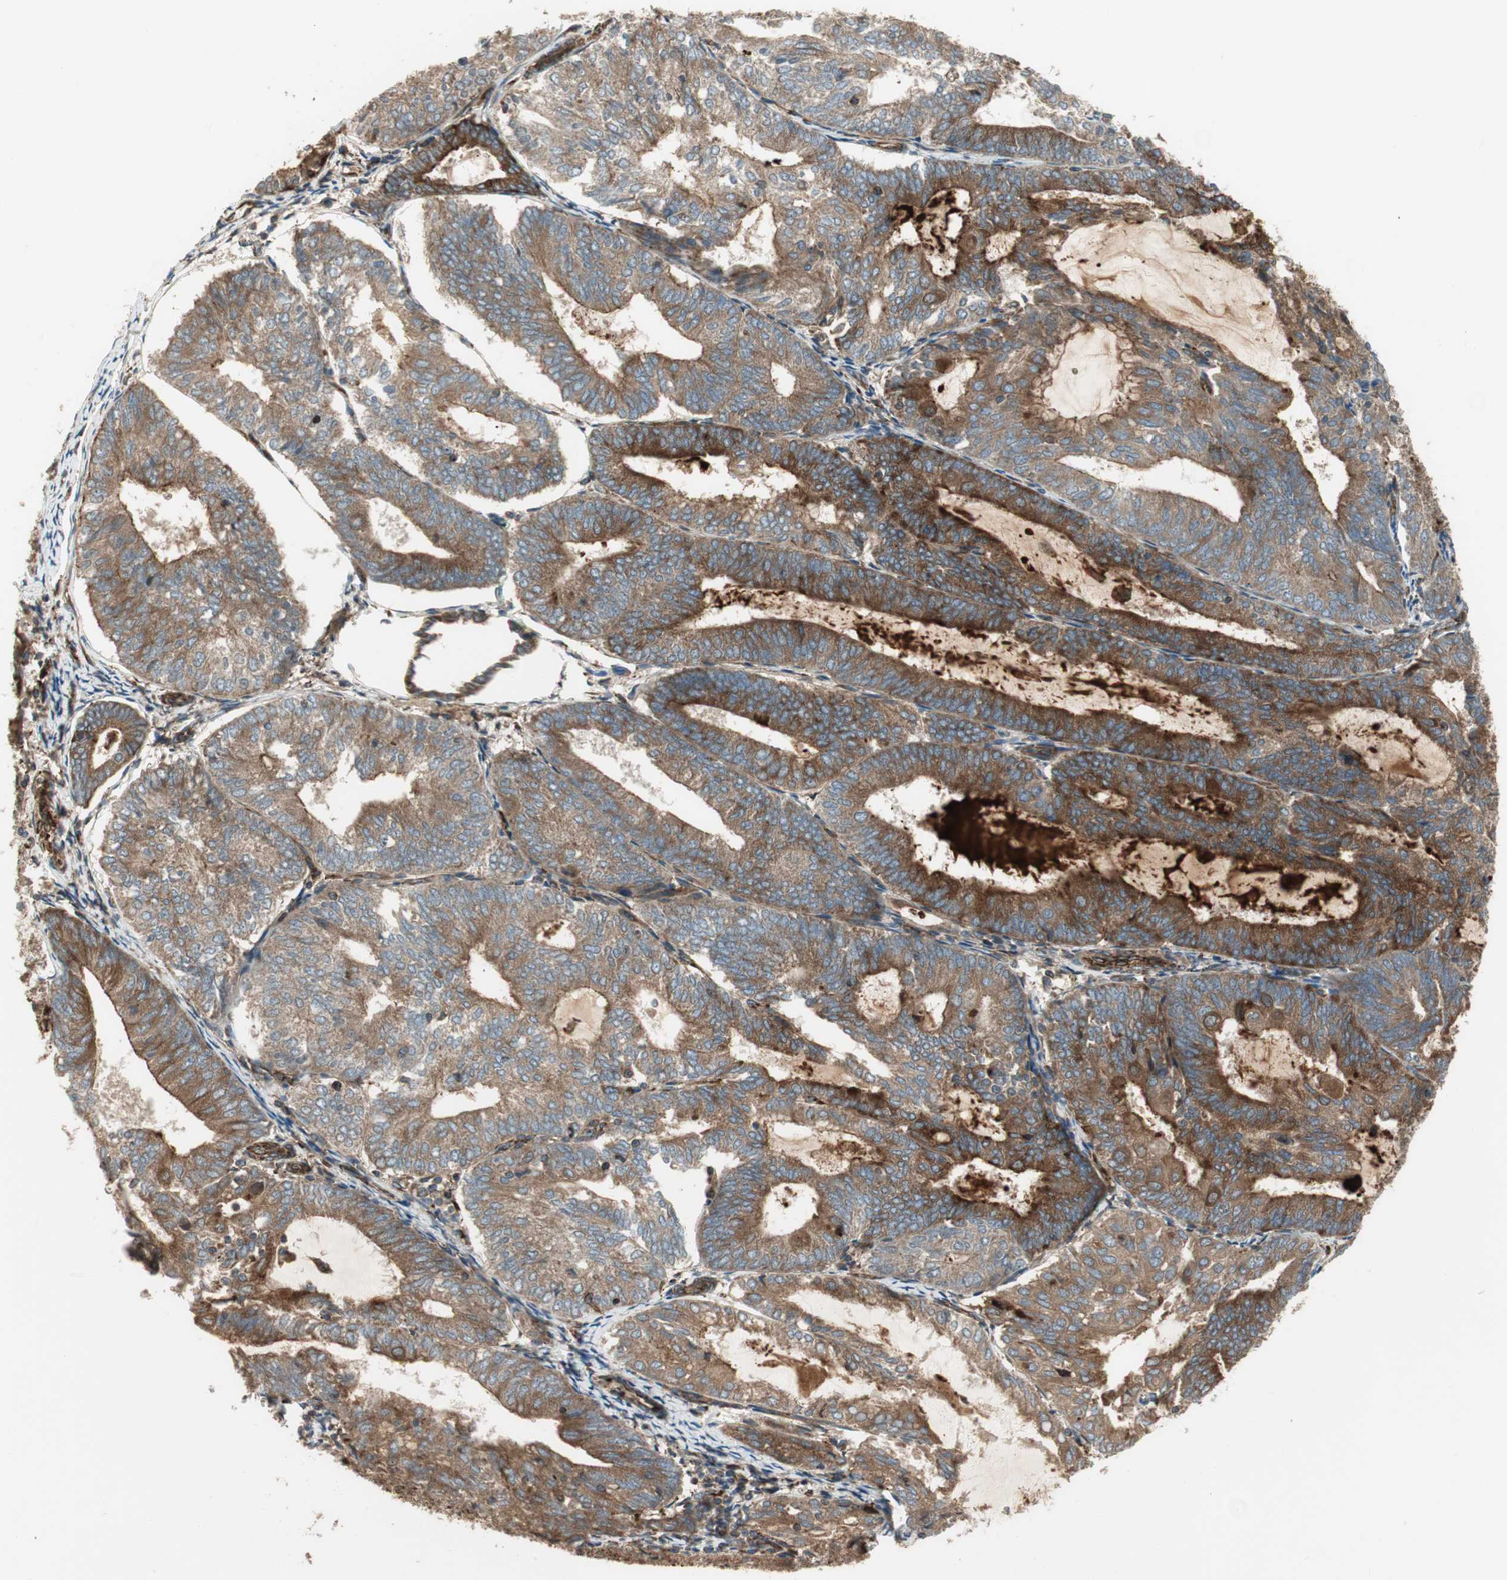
{"staining": {"intensity": "moderate", "quantity": ">75%", "location": "cytoplasmic/membranous"}, "tissue": "endometrial cancer", "cell_type": "Tumor cells", "image_type": "cancer", "snomed": [{"axis": "morphology", "description": "Adenocarcinoma, NOS"}, {"axis": "topography", "description": "Endometrium"}], "caption": "IHC of endometrial cancer (adenocarcinoma) displays medium levels of moderate cytoplasmic/membranous positivity in about >75% of tumor cells.", "gene": "PRKG1", "patient": {"sex": "female", "age": 81}}